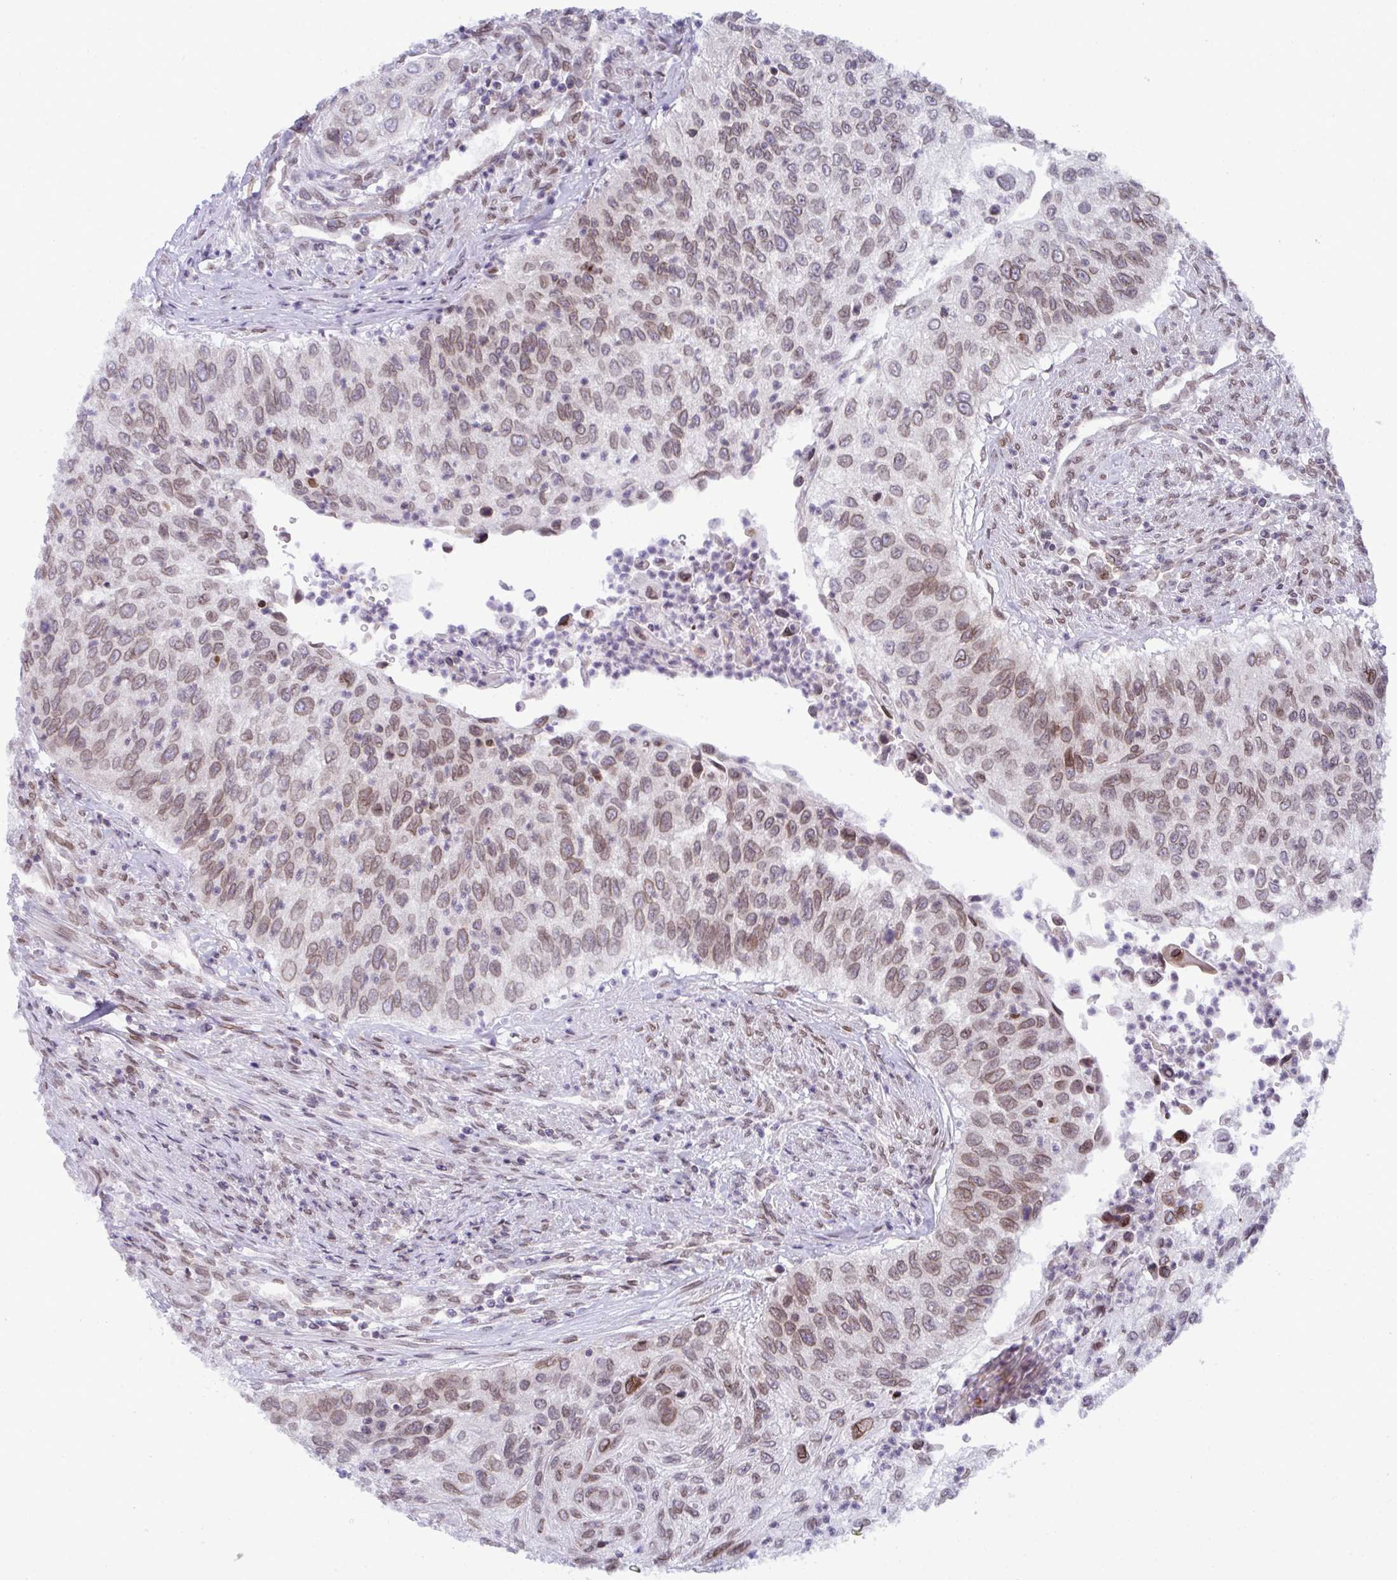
{"staining": {"intensity": "weak", "quantity": "25%-75%", "location": "cytoplasmic/membranous,nuclear"}, "tissue": "urothelial cancer", "cell_type": "Tumor cells", "image_type": "cancer", "snomed": [{"axis": "morphology", "description": "Urothelial carcinoma, High grade"}, {"axis": "topography", "description": "Urinary bladder"}], "caption": "The histopathology image reveals immunohistochemical staining of high-grade urothelial carcinoma. There is weak cytoplasmic/membranous and nuclear expression is appreciated in about 25%-75% of tumor cells.", "gene": "RANBP2", "patient": {"sex": "female", "age": 60}}